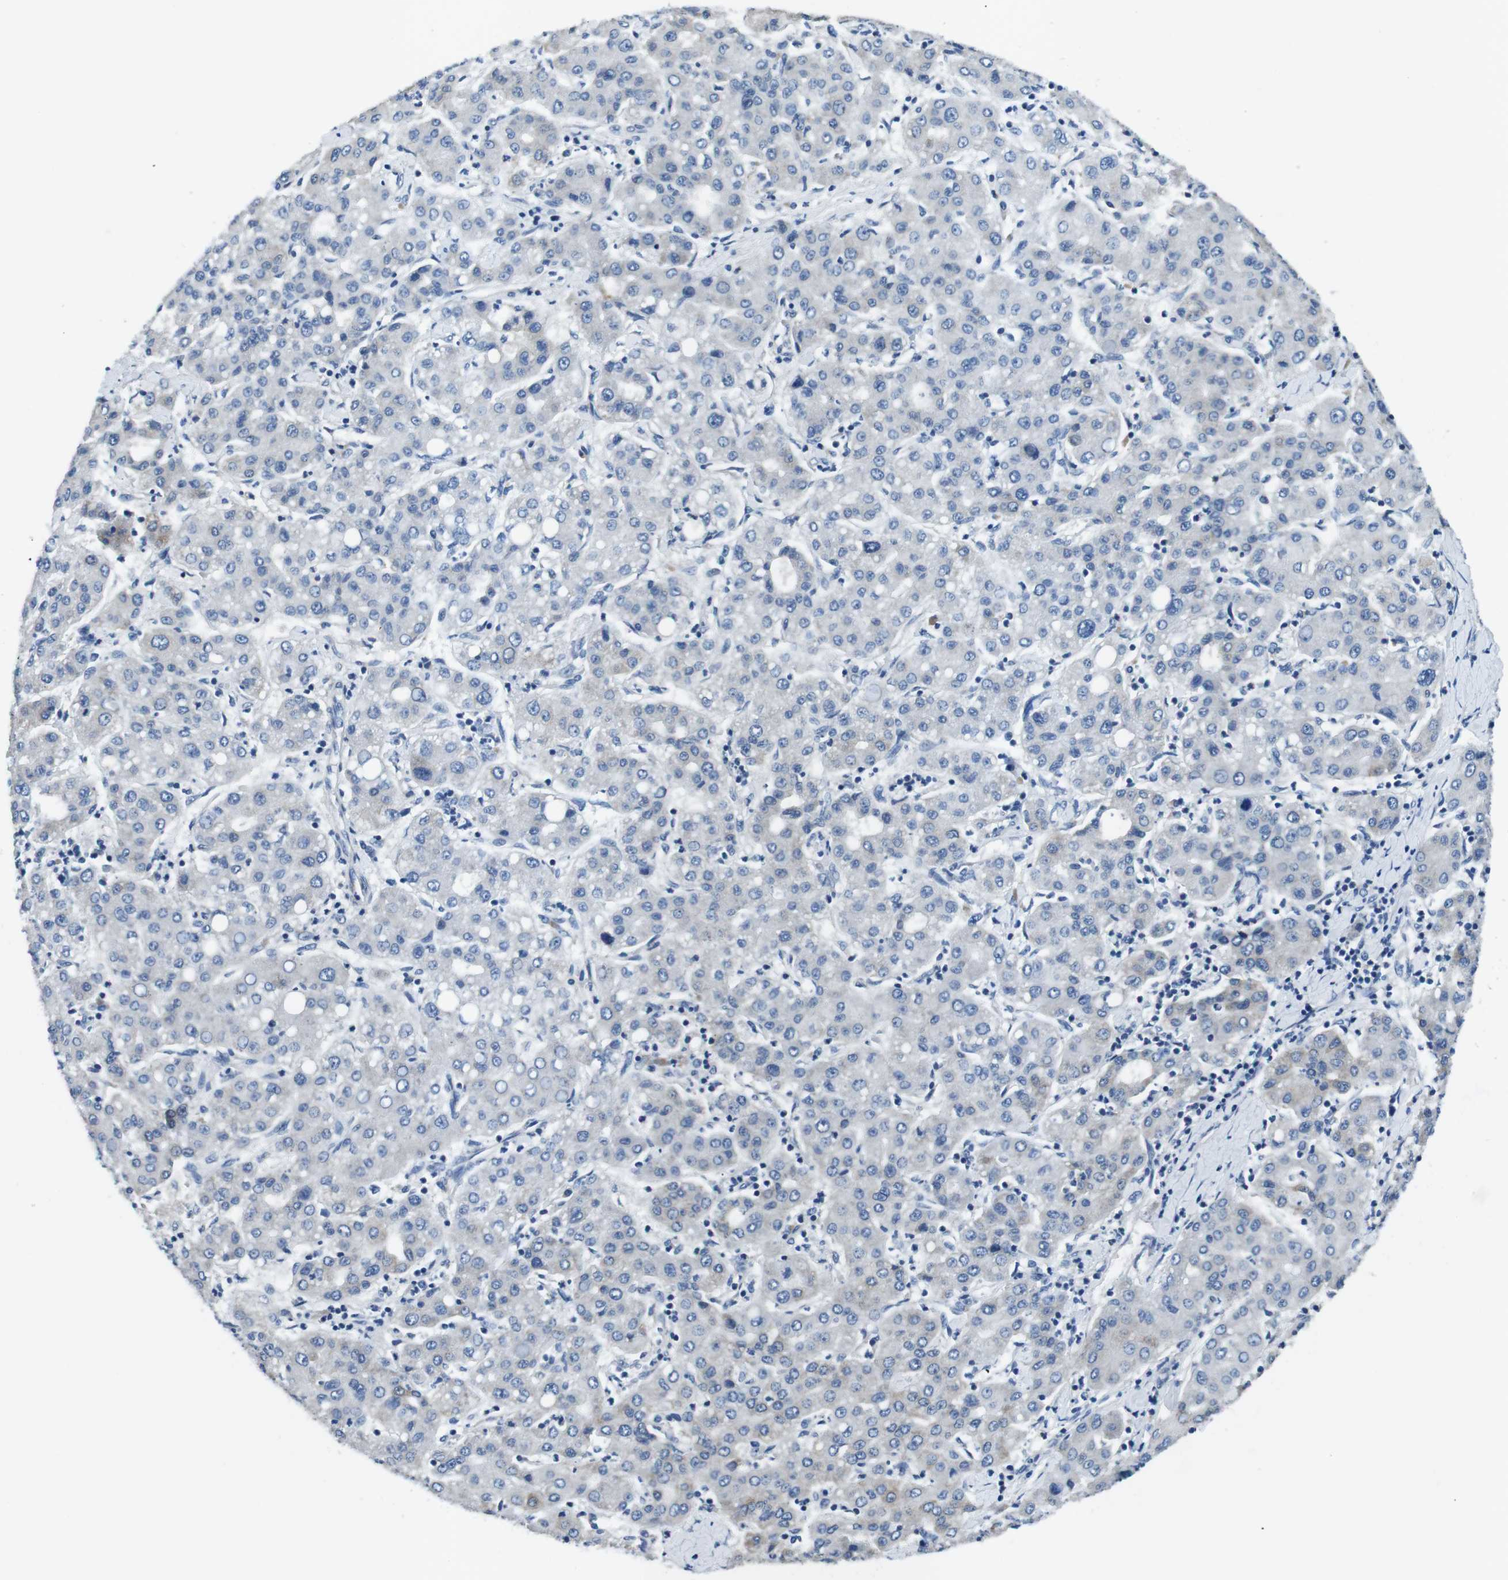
{"staining": {"intensity": "negative", "quantity": "none", "location": "none"}, "tissue": "liver cancer", "cell_type": "Tumor cells", "image_type": "cancer", "snomed": [{"axis": "morphology", "description": "Carcinoma, Hepatocellular, NOS"}, {"axis": "topography", "description": "Liver"}], "caption": "This is an immunohistochemistry photomicrograph of liver cancer. There is no expression in tumor cells.", "gene": "PHLDA1", "patient": {"sex": "male", "age": 65}}